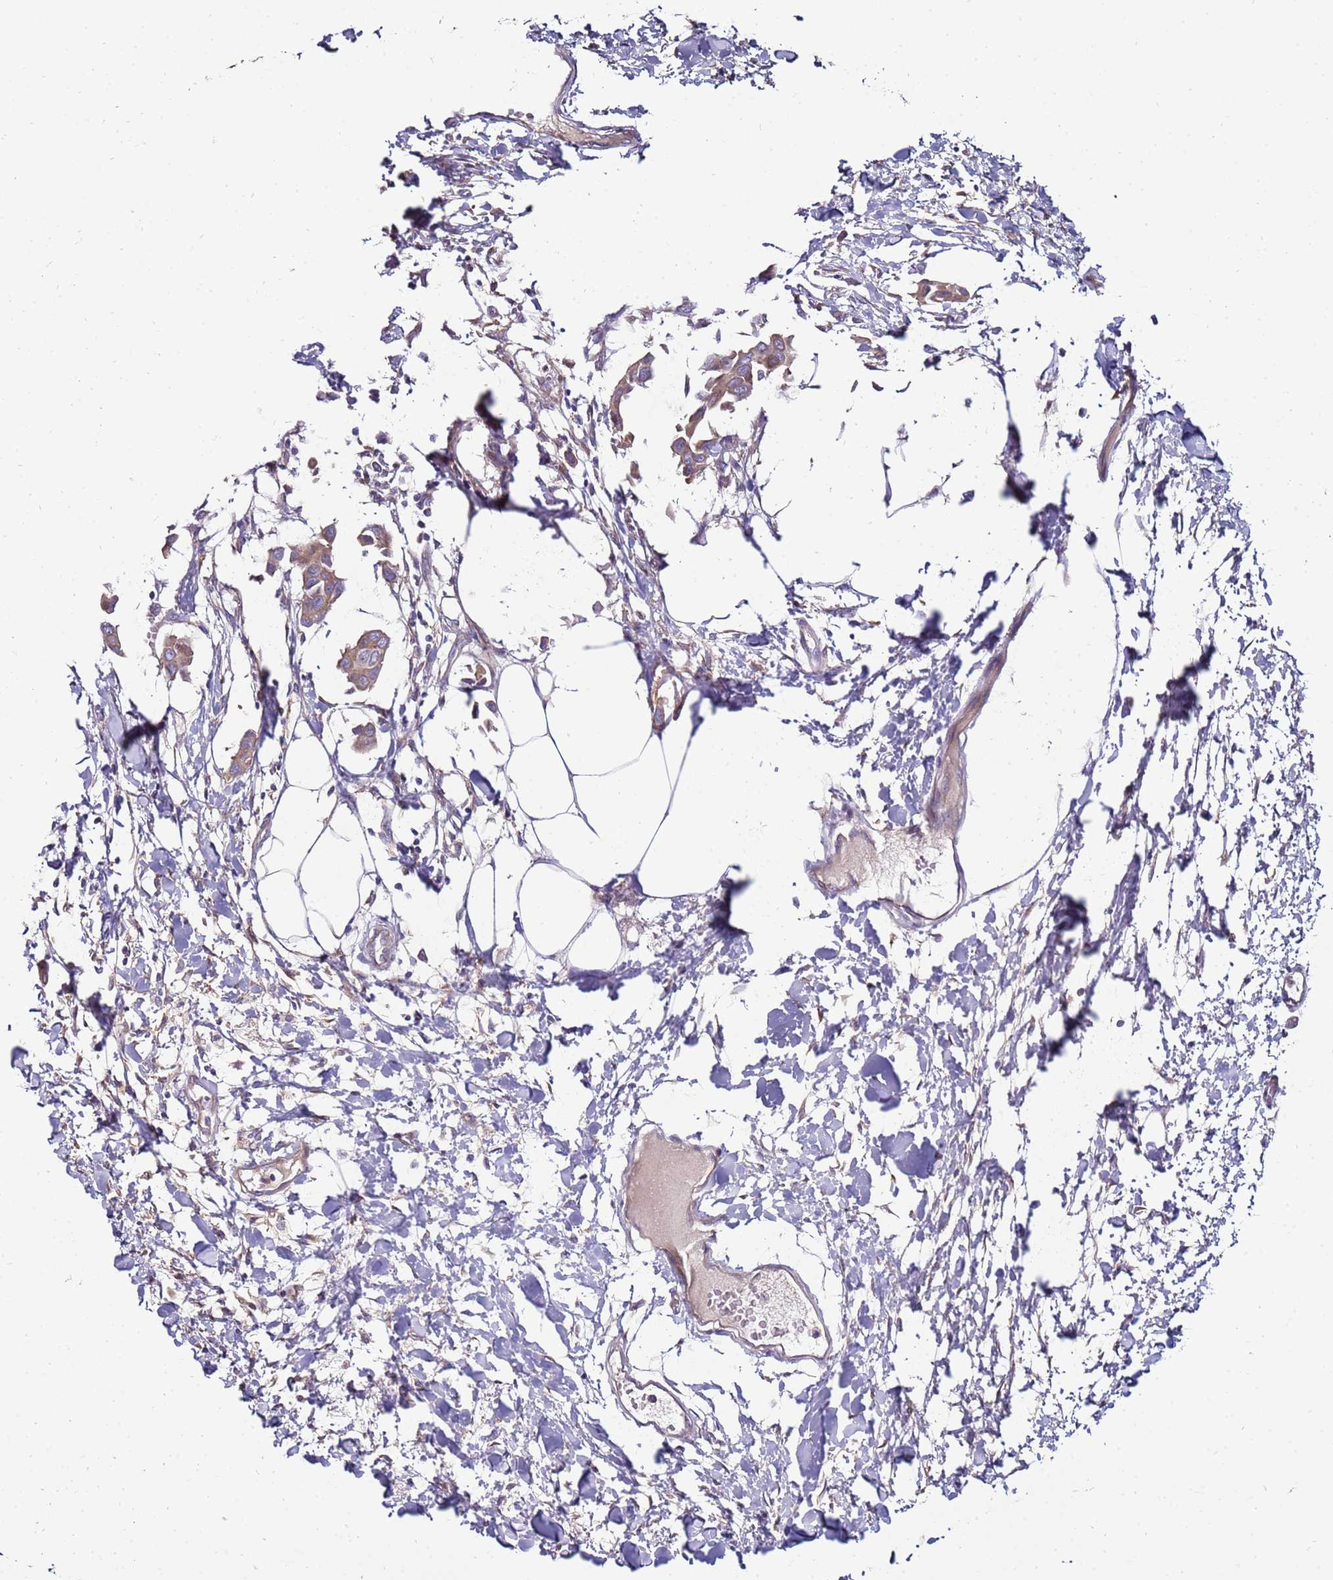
{"staining": {"intensity": "moderate", "quantity": "25%-75%", "location": "cytoplasmic/membranous"}, "tissue": "breast cancer", "cell_type": "Tumor cells", "image_type": "cancer", "snomed": [{"axis": "morphology", "description": "Duct carcinoma"}, {"axis": "topography", "description": "Breast"}], "caption": "Immunohistochemical staining of human intraductal carcinoma (breast) shows moderate cytoplasmic/membranous protein positivity in about 25%-75% of tumor cells.", "gene": "GPN3", "patient": {"sex": "female", "age": 41}}